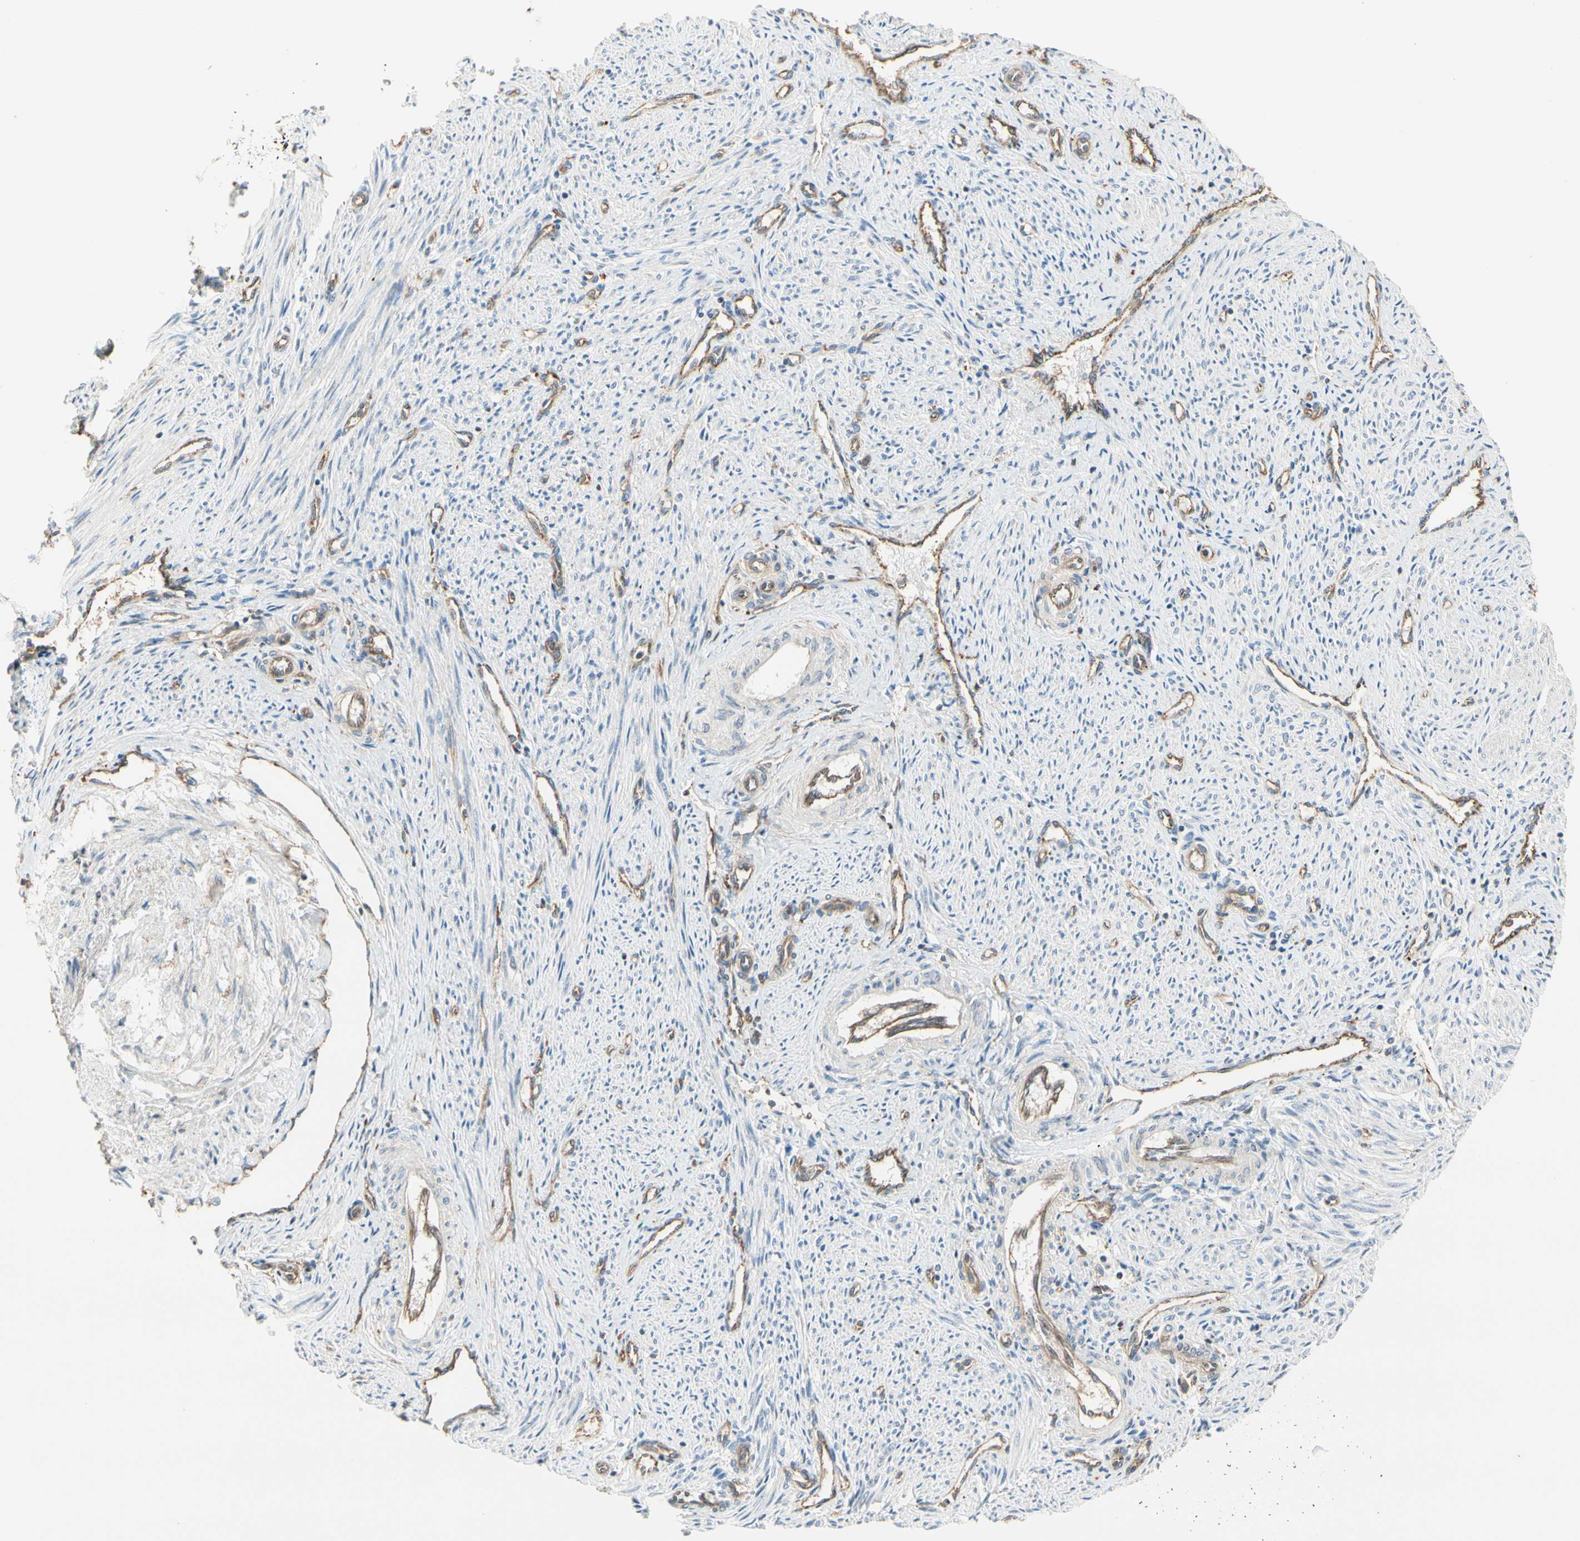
{"staining": {"intensity": "weak", "quantity": "25%-75%", "location": "cytoplasmic/membranous"}, "tissue": "endometrium", "cell_type": "Cells in endometrial stroma", "image_type": "normal", "snomed": [{"axis": "morphology", "description": "Normal tissue, NOS"}, {"axis": "topography", "description": "Endometrium"}], "caption": "High-power microscopy captured an immunohistochemistry (IHC) image of normal endometrium, revealing weak cytoplasmic/membranous expression in approximately 25%-75% of cells in endometrial stroma.", "gene": "AGFG1", "patient": {"sex": "female", "age": 42}}